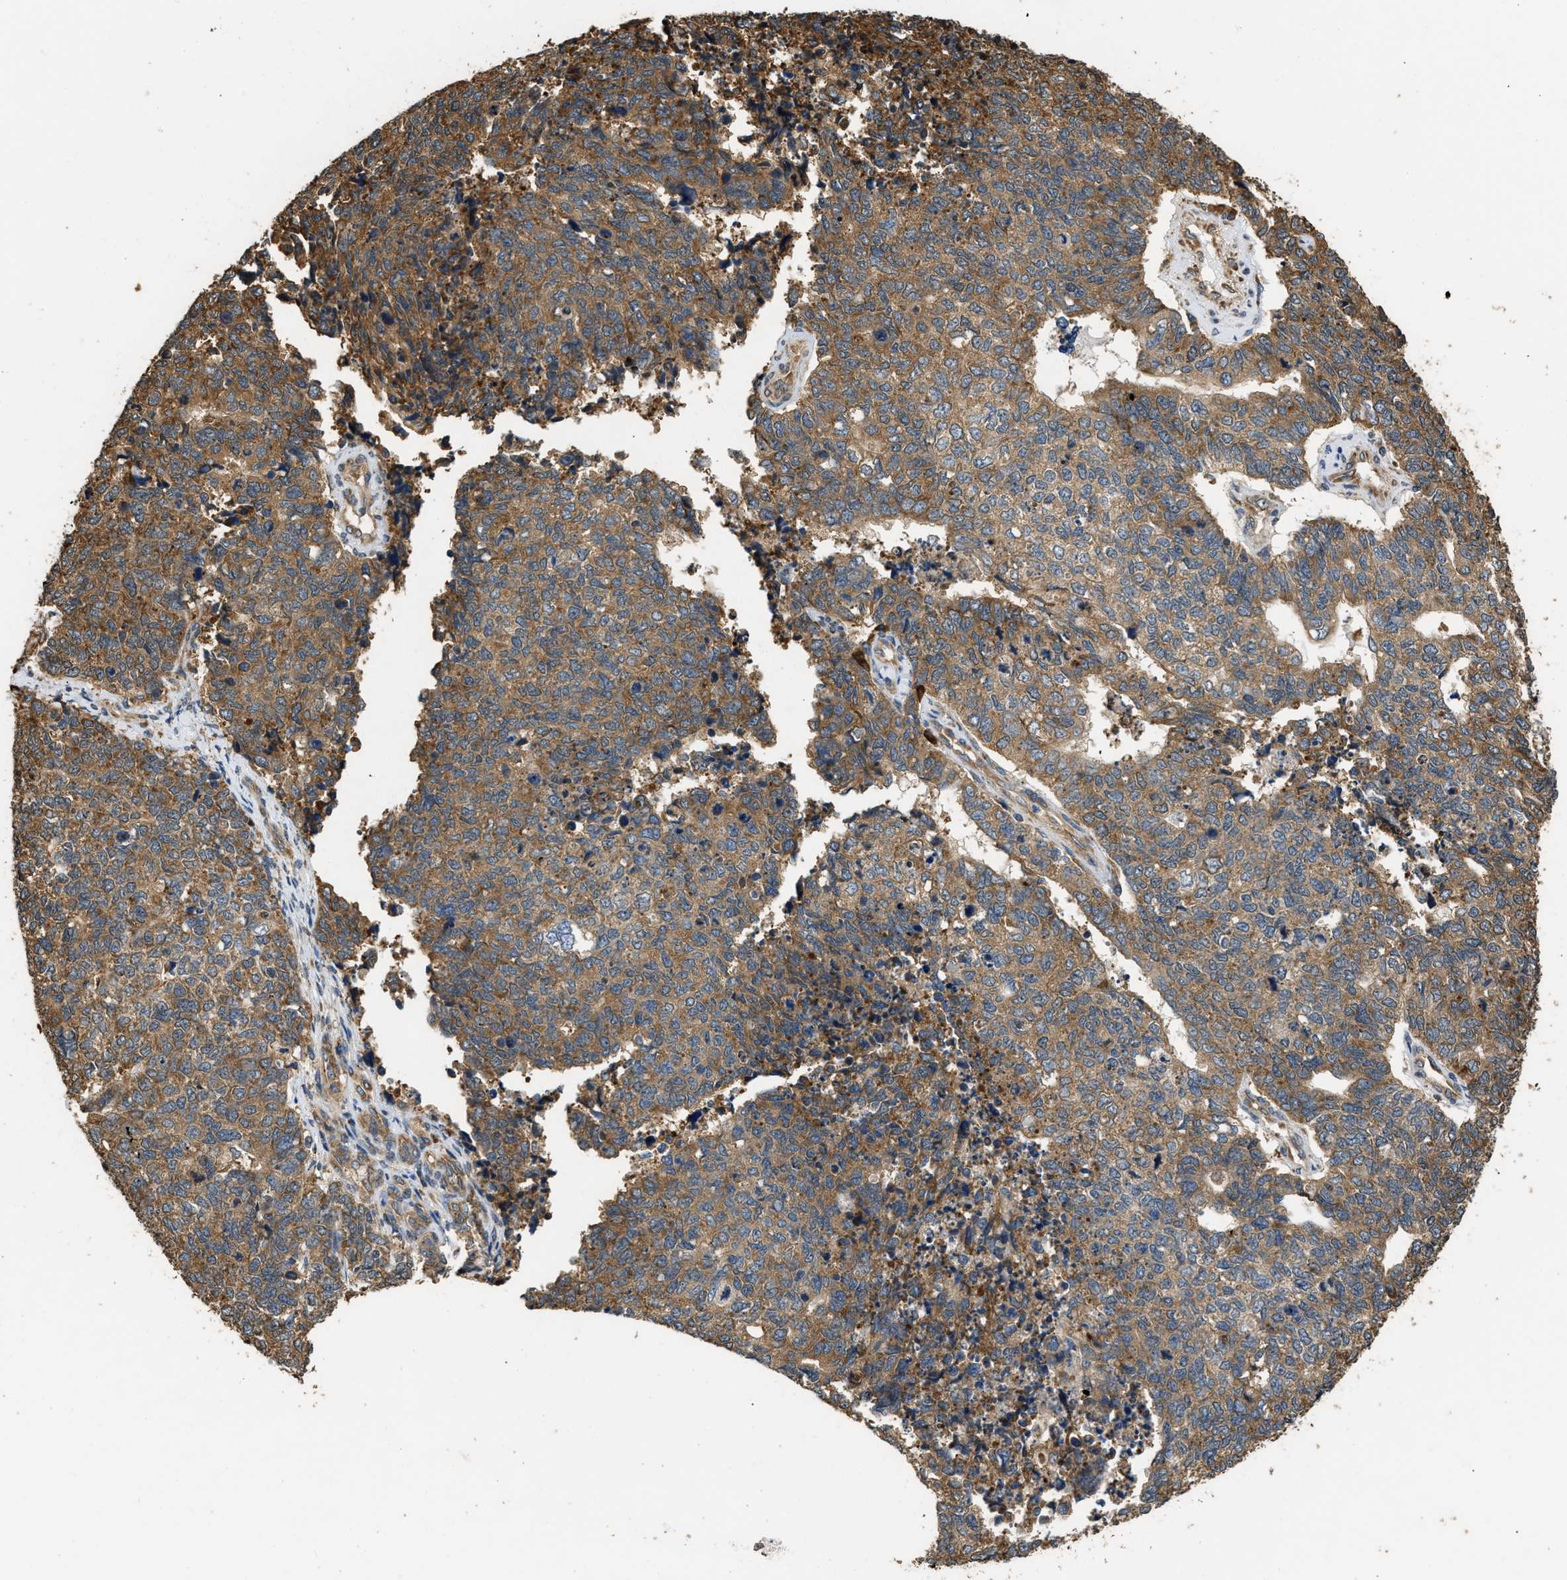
{"staining": {"intensity": "moderate", "quantity": ">75%", "location": "cytoplasmic/membranous"}, "tissue": "cervical cancer", "cell_type": "Tumor cells", "image_type": "cancer", "snomed": [{"axis": "morphology", "description": "Squamous cell carcinoma, NOS"}, {"axis": "topography", "description": "Cervix"}], "caption": "The micrograph demonstrates a brown stain indicating the presence of a protein in the cytoplasmic/membranous of tumor cells in squamous cell carcinoma (cervical). The protein of interest is stained brown, and the nuclei are stained in blue (DAB IHC with brightfield microscopy, high magnification).", "gene": "SLC36A4", "patient": {"sex": "female", "age": 63}}